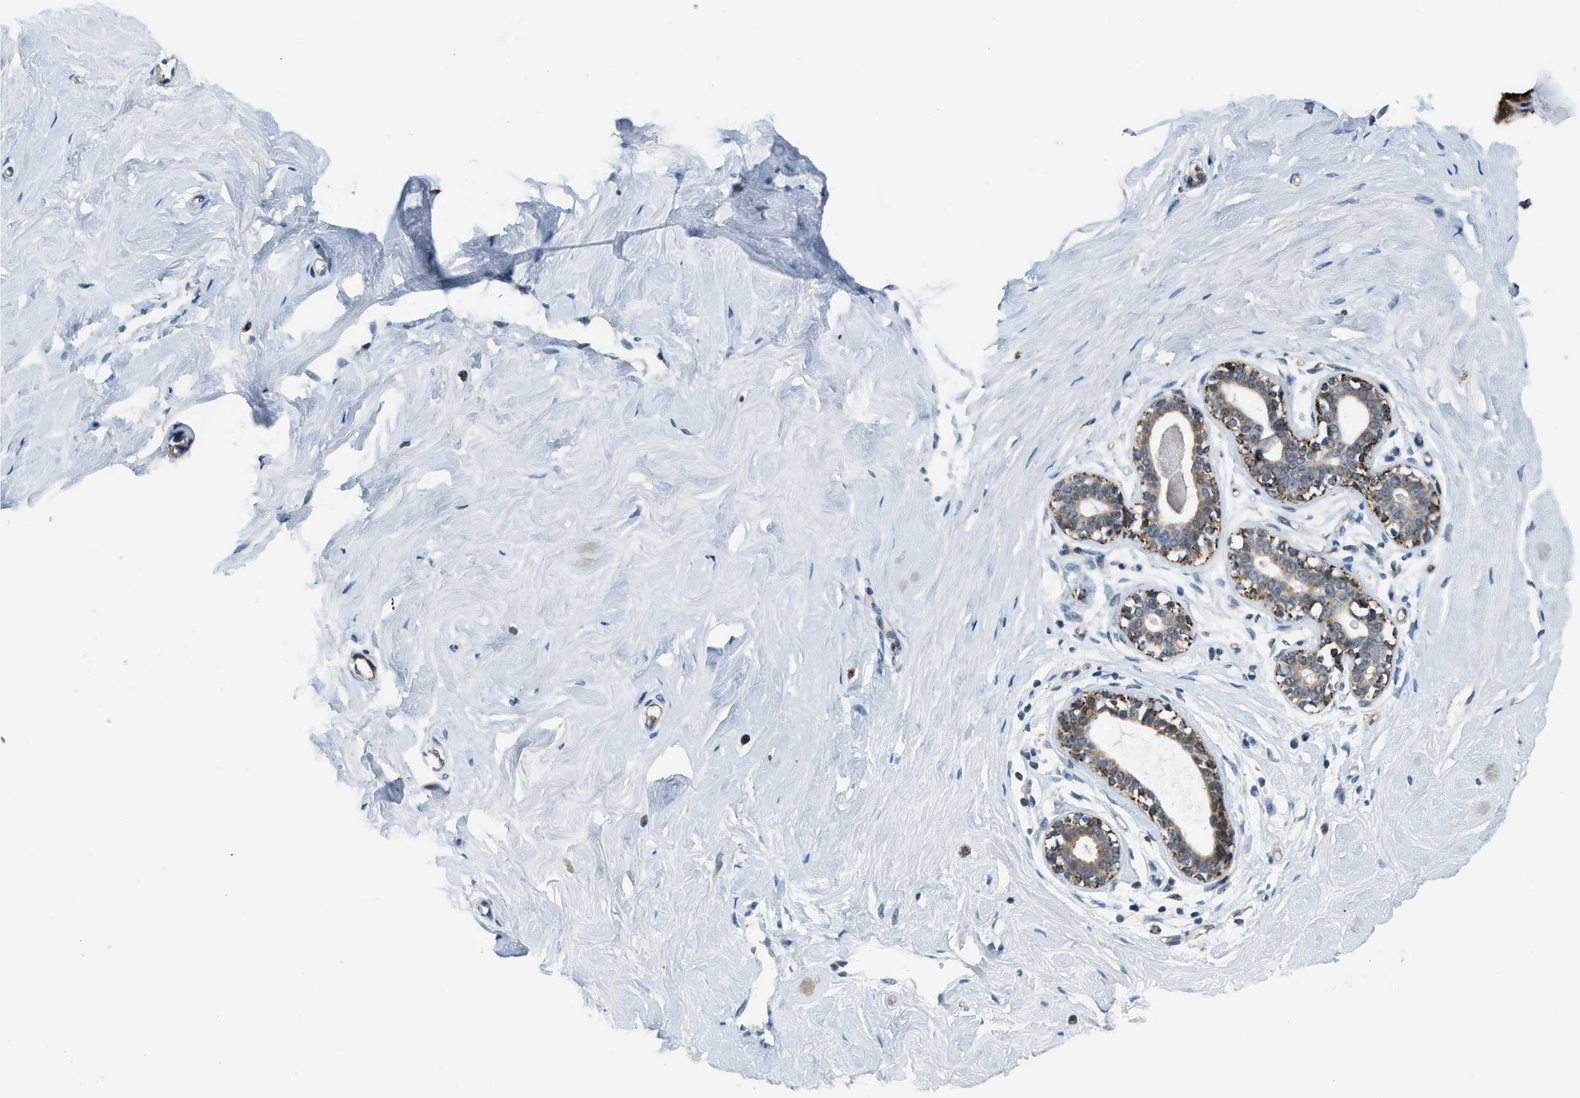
{"staining": {"intensity": "negative", "quantity": "none", "location": "none"}, "tissue": "breast", "cell_type": "Adipocytes", "image_type": "normal", "snomed": [{"axis": "morphology", "description": "Normal tissue, NOS"}, {"axis": "topography", "description": "Breast"}], "caption": "IHC of unremarkable breast displays no staining in adipocytes. Brightfield microscopy of immunohistochemistry stained with DAB (brown) and hematoxylin (blue), captured at high magnification.", "gene": "STARD3NL", "patient": {"sex": "female", "age": 23}}